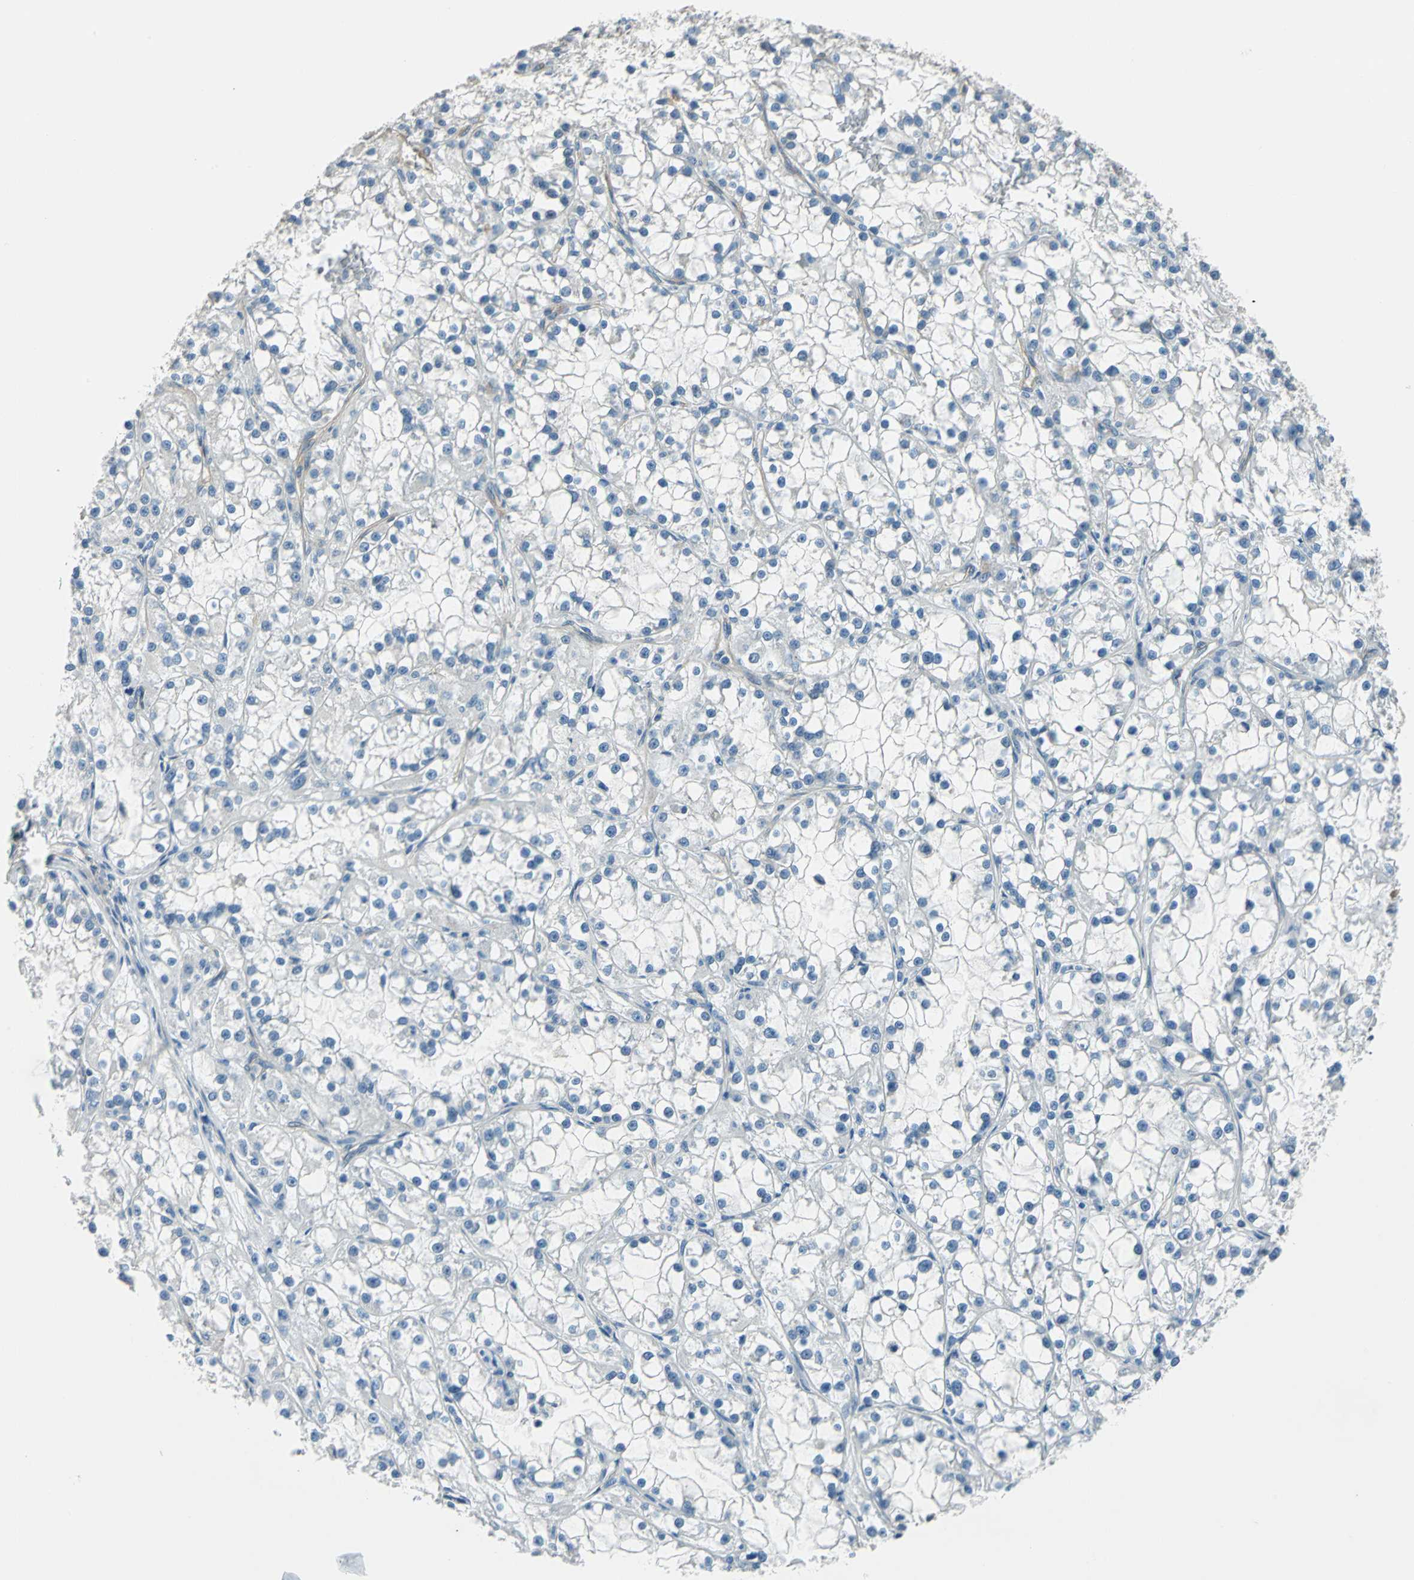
{"staining": {"intensity": "negative", "quantity": "none", "location": "none"}, "tissue": "renal cancer", "cell_type": "Tumor cells", "image_type": "cancer", "snomed": [{"axis": "morphology", "description": "Adenocarcinoma, NOS"}, {"axis": "topography", "description": "Kidney"}], "caption": "Immunohistochemistry (IHC) of adenocarcinoma (renal) displays no staining in tumor cells.", "gene": "CDC42EP1", "patient": {"sex": "female", "age": 52}}